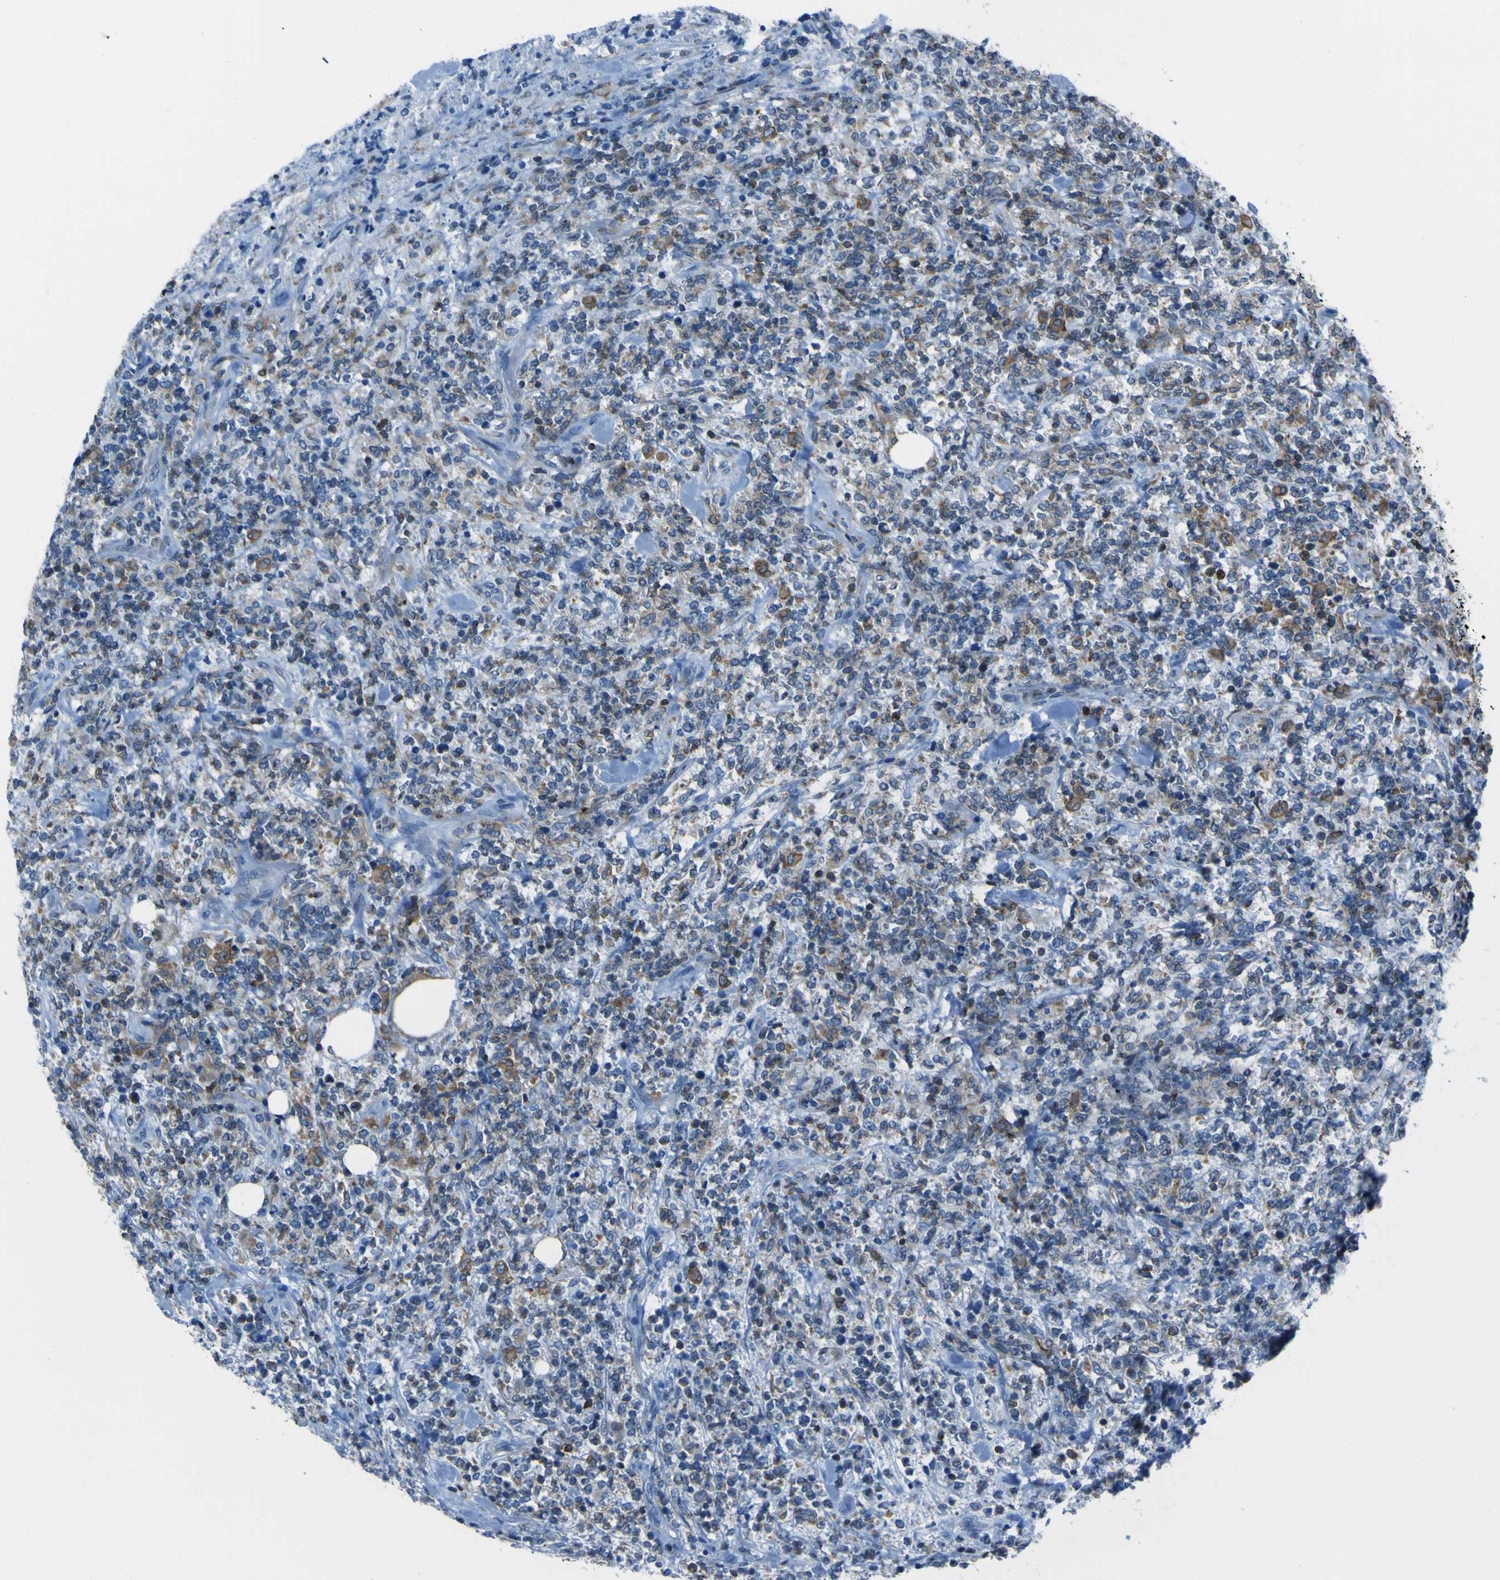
{"staining": {"intensity": "moderate", "quantity": ">75%", "location": "cytoplasmic/membranous"}, "tissue": "lymphoma", "cell_type": "Tumor cells", "image_type": "cancer", "snomed": [{"axis": "morphology", "description": "Malignant lymphoma, non-Hodgkin's type, High grade"}, {"axis": "topography", "description": "Soft tissue"}], "caption": "Malignant lymphoma, non-Hodgkin's type (high-grade) stained with a protein marker demonstrates moderate staining in tumor cells.", "gene": "STIM1", "patient": {"sex": "male", "age": 18}}